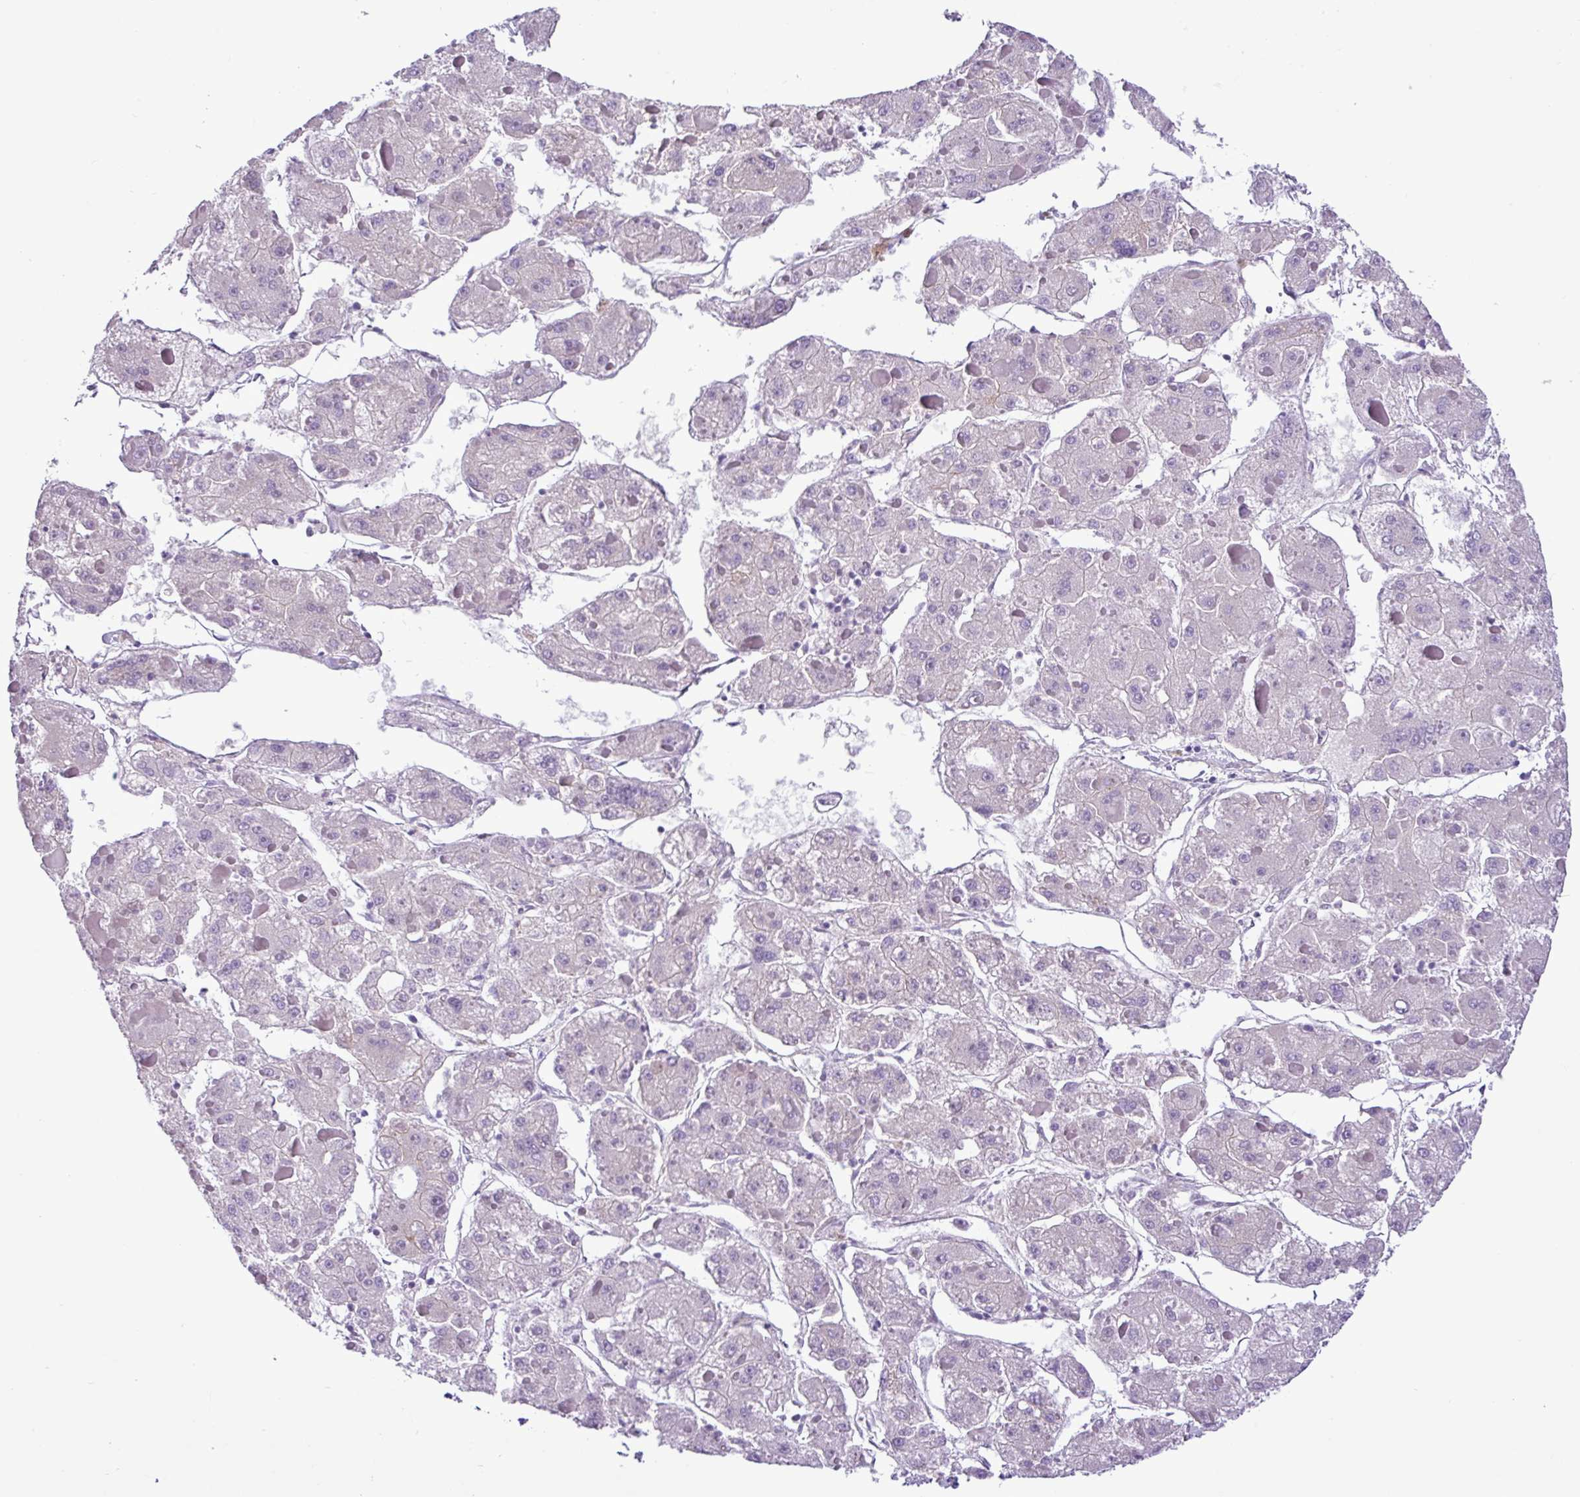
{"staining": {"intensity": "negative", "quantity": "none", "location": "none"}, "tissue": "liver cancer", "cell_type": "Tumor cells", "image_type": "cancer", "snomed": [{"axis": "morphology", "description": "Carcinoma, Hepatocellular, NOS"}, {"axis": "topography", "description": "Liver"}], "caption": "High magnification brightfield microscopy of liver hepatocellular carcinoma stained with DAB (brown) and counterstained with hematoxylin (blue): tumor cells show no significant positivity.", "gene": "C11orf91", "patient": {"sex": "female", "age": 73}}